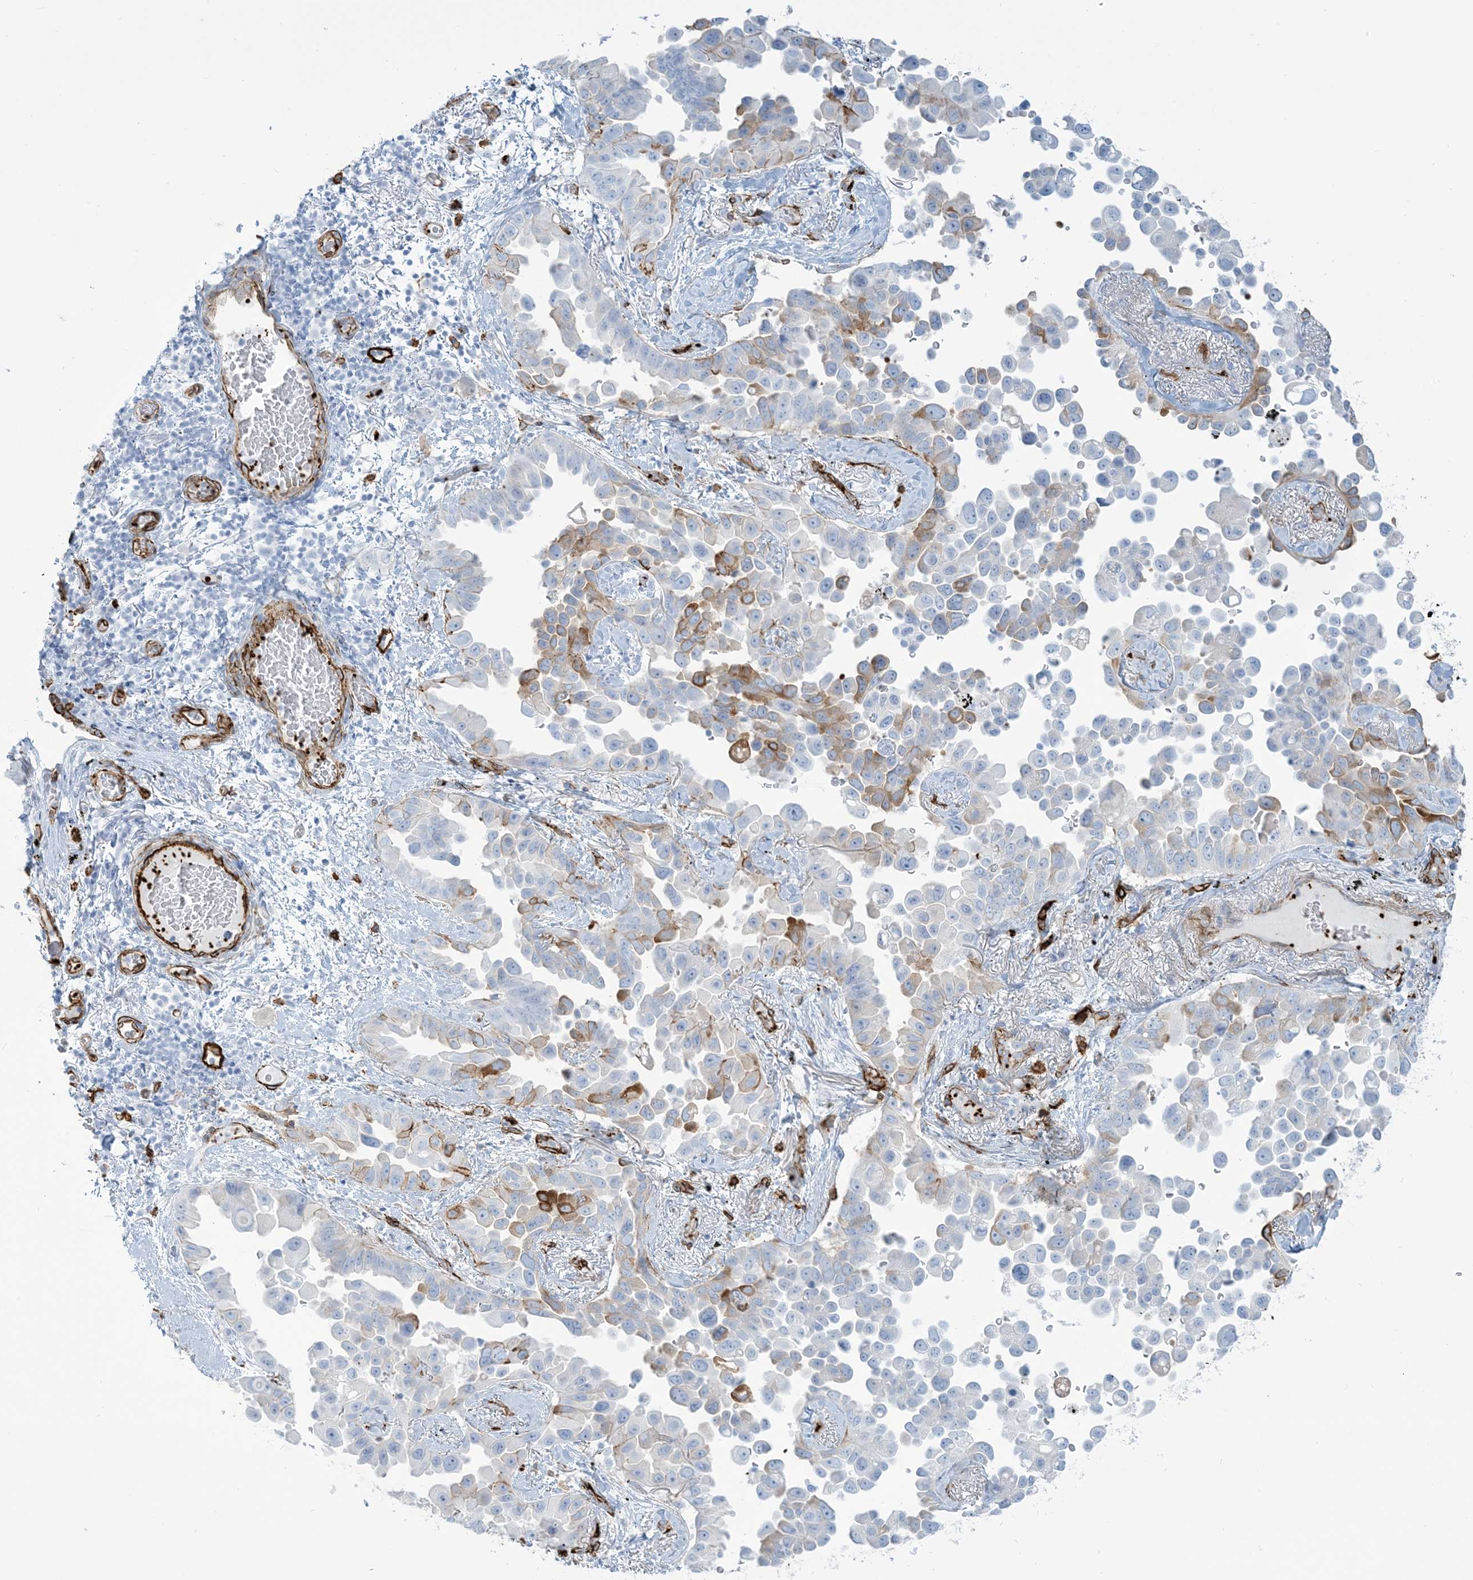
{"staining": {"intensity": "moderate", "quantity": "<25%", "location": "cytoplasmic/membranous"}, "tissue": "lung cancer", "cell_type": "Tumor cells", "image_type": "cancer", "snomed": [{"axis": "morphology", "description": "Adenocarcinoma, NOS"}, {"axis": "topography", "description": "Lung"}], "caption": "Human lung cancer (adenocarcinoma) stained for a protein (brown) displays moderate cytoplasmic/membranous positive staining in about <25% of tumor cells.", "gene": "EPS8L3", "patient": {"sex": "female", "age": 67}}